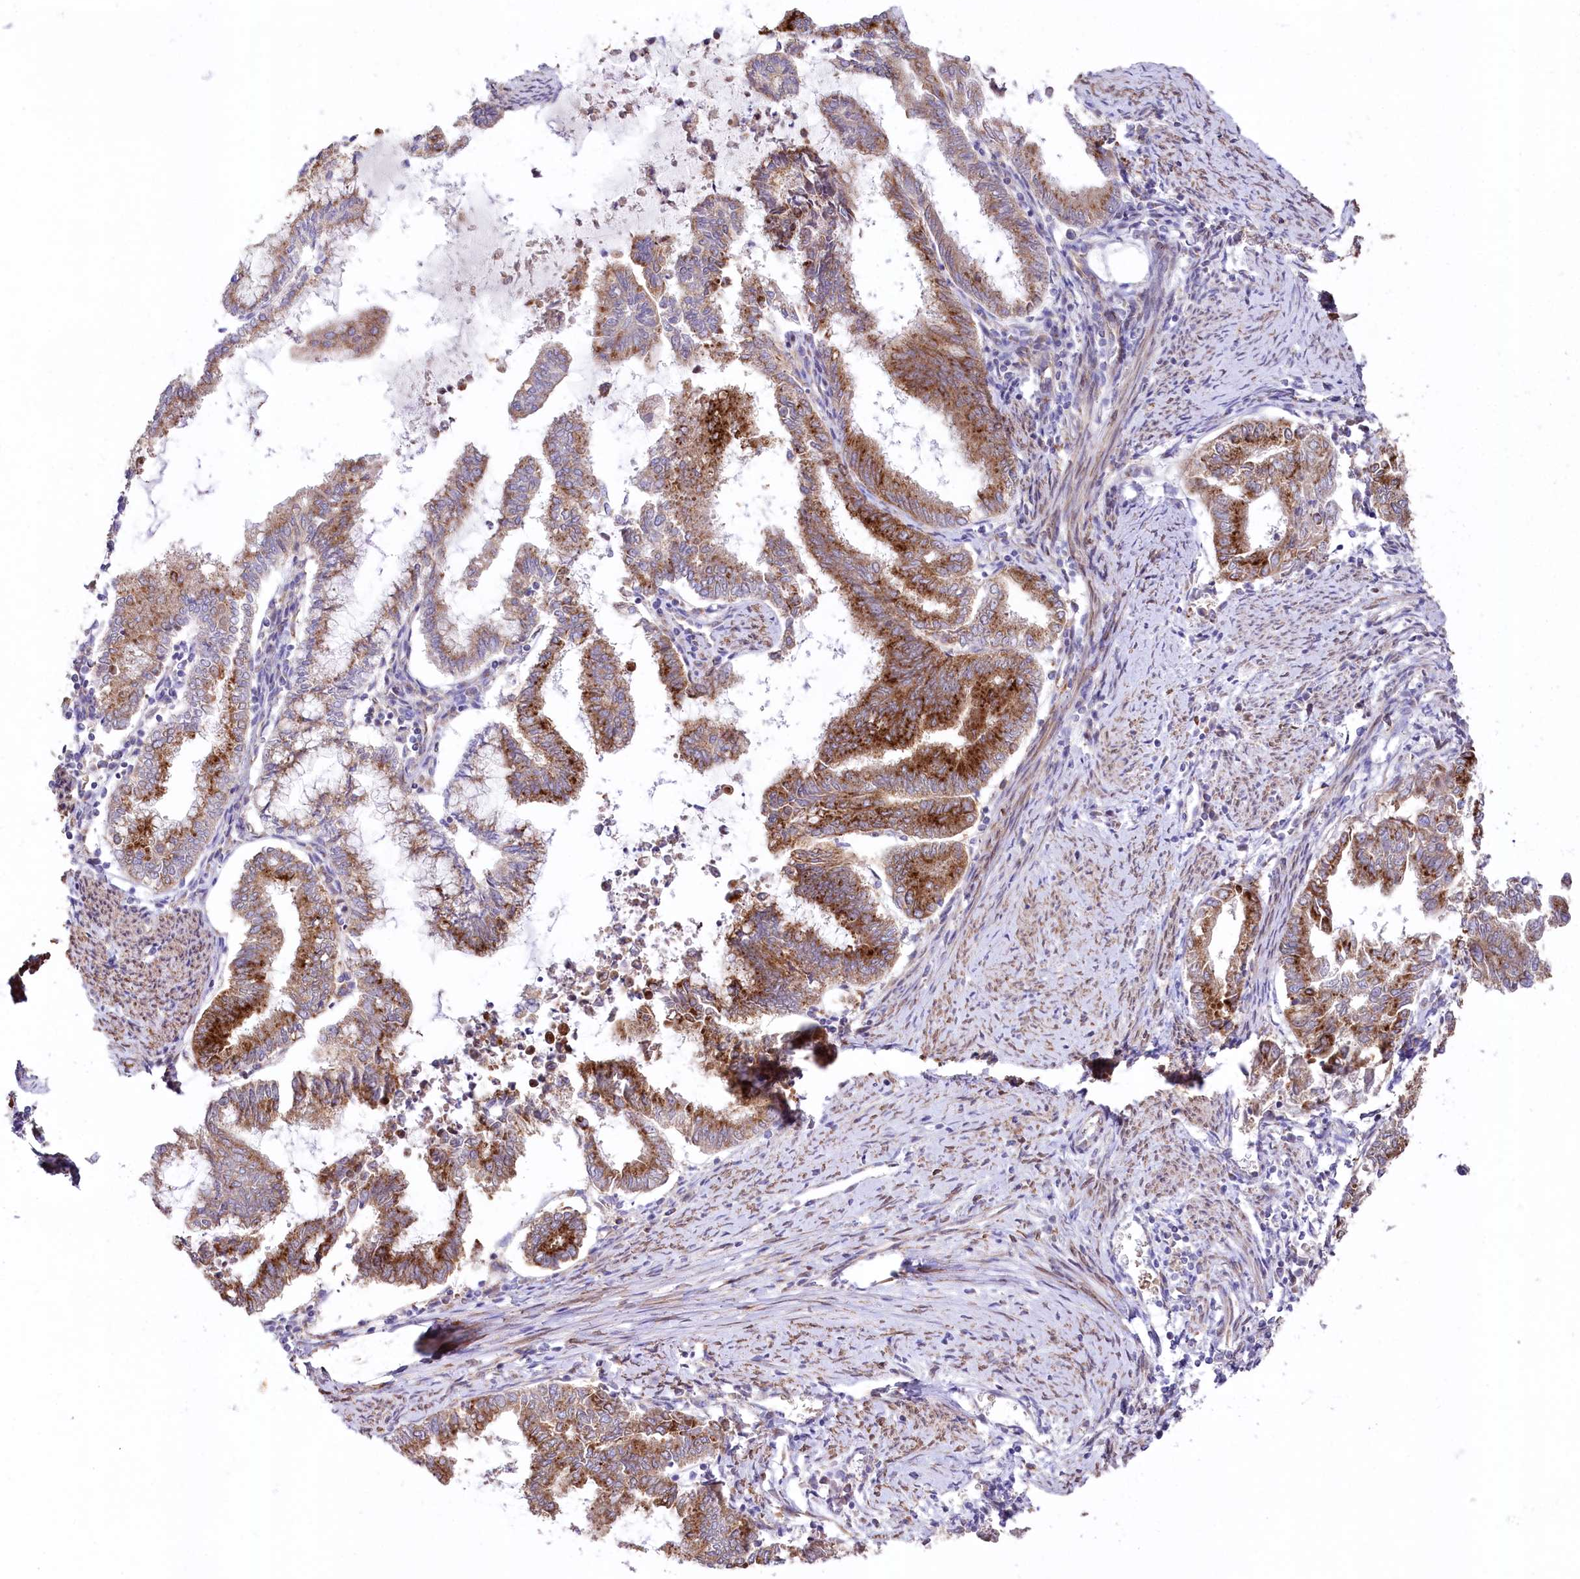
{"staining": {"intensity": "moderate", "quantity": ">75%", "location": "cytoplasmic/membranous"}, "tissue": "endometrial cancer", "cell_type": "Tumor cells", "image_type": "cancer", "snomed": [{"axis": "morphology", "description": "Adenocarcinoma, NOS"}, {"axis": "topography", "description": "Endometrium"}], "caption": "Immunohistochemical staining of human endometrial adenocarcinoma demonstrates moderate cytoplasmic/membranous protein expression in about >75% of tumor cells.", "gene": "STX6", "patient": {"sex": "female", "age": 79}}